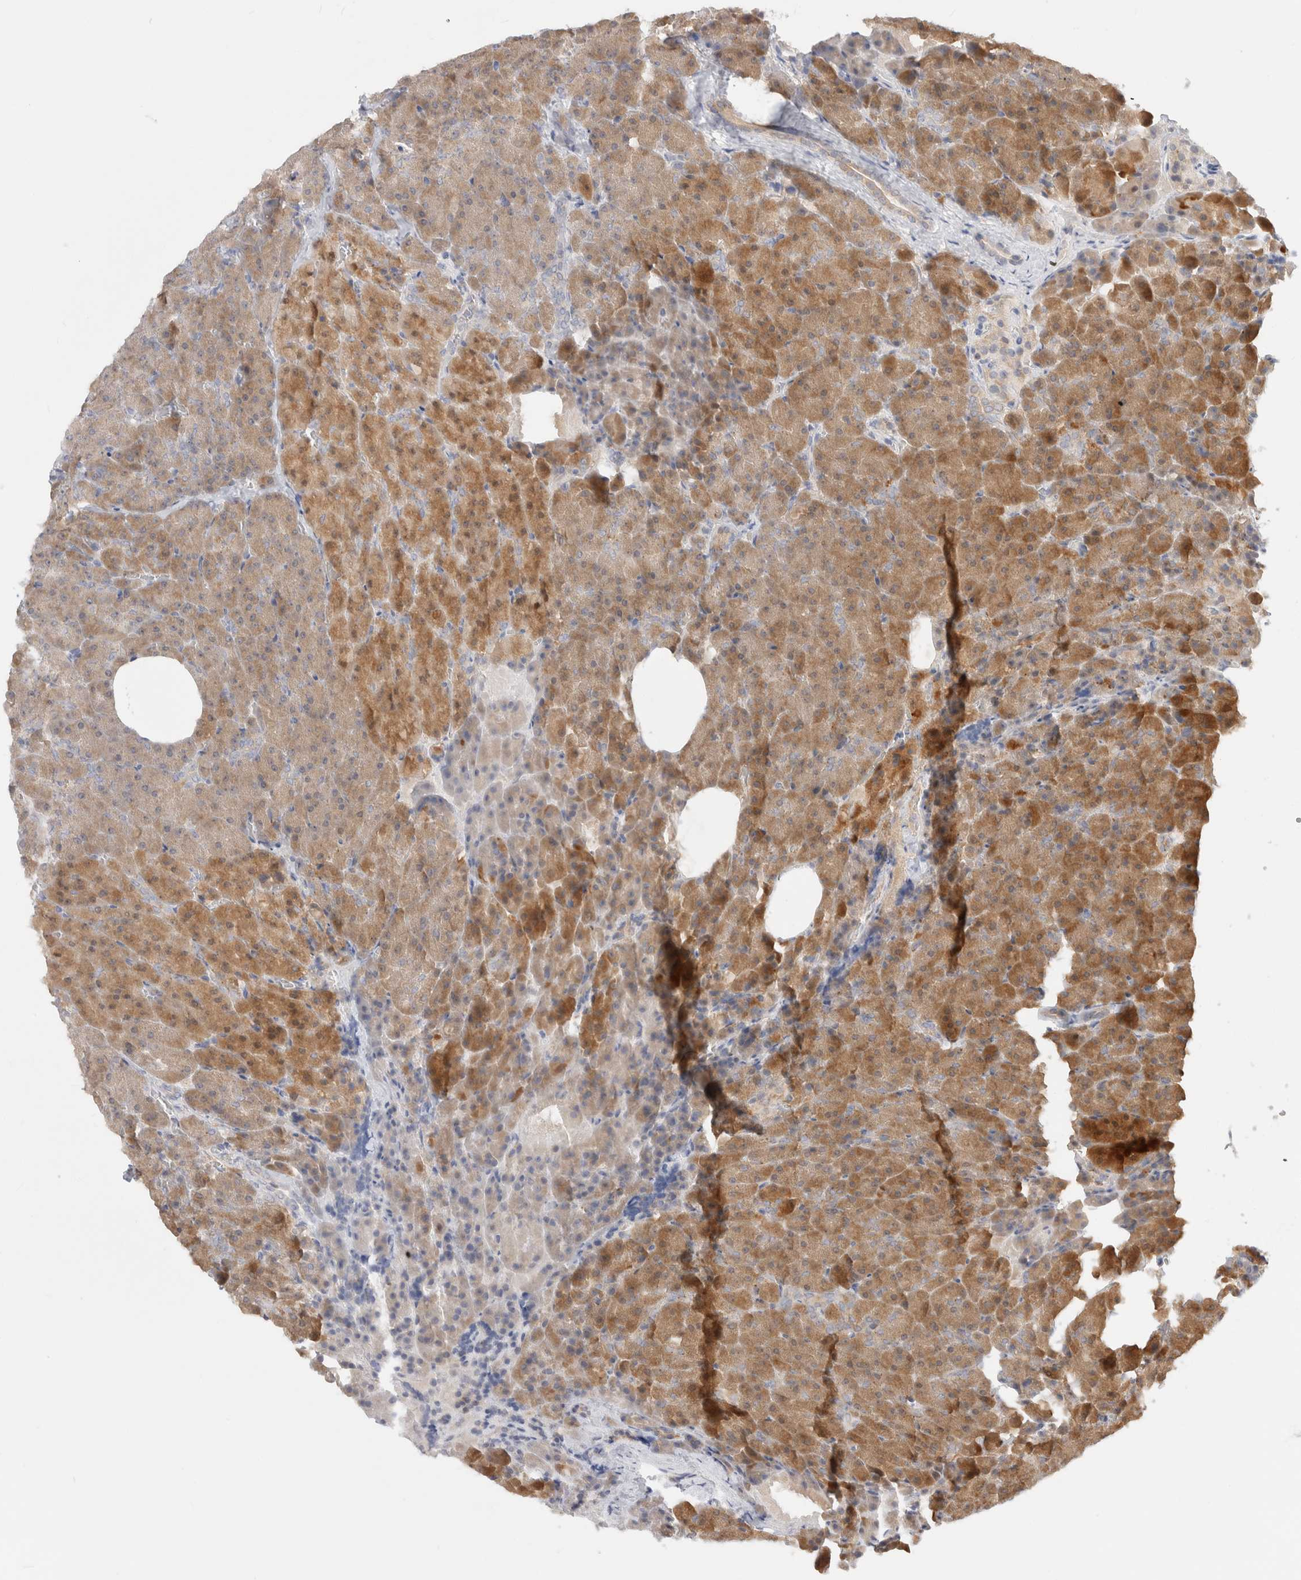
{"staining": {"intensity": "moderate", "quantity": ">75%", "location": "cytoplasmic/membranous"}, "tissue": "pancreas", "cell_type": "Exocrine glandular cells", "image_type": "normal", "snomed": [{"axis": "morphology", "description": "Normal tissue, NOS"}, {"axis": "morphology", "description": "Carcinoid, malignant, NOS"}, {"axis": "topography", "description": "Pancreas"}], "caption": "A histopathology image showing moderate cytoplasmic/membranous staining in about >75% of exocrine glandular cells in normal pancreas, as visualized by brown immunohistochemical staining.", "gene": "EFCAB13", "patient": {"sex": "female", "age": 35}}